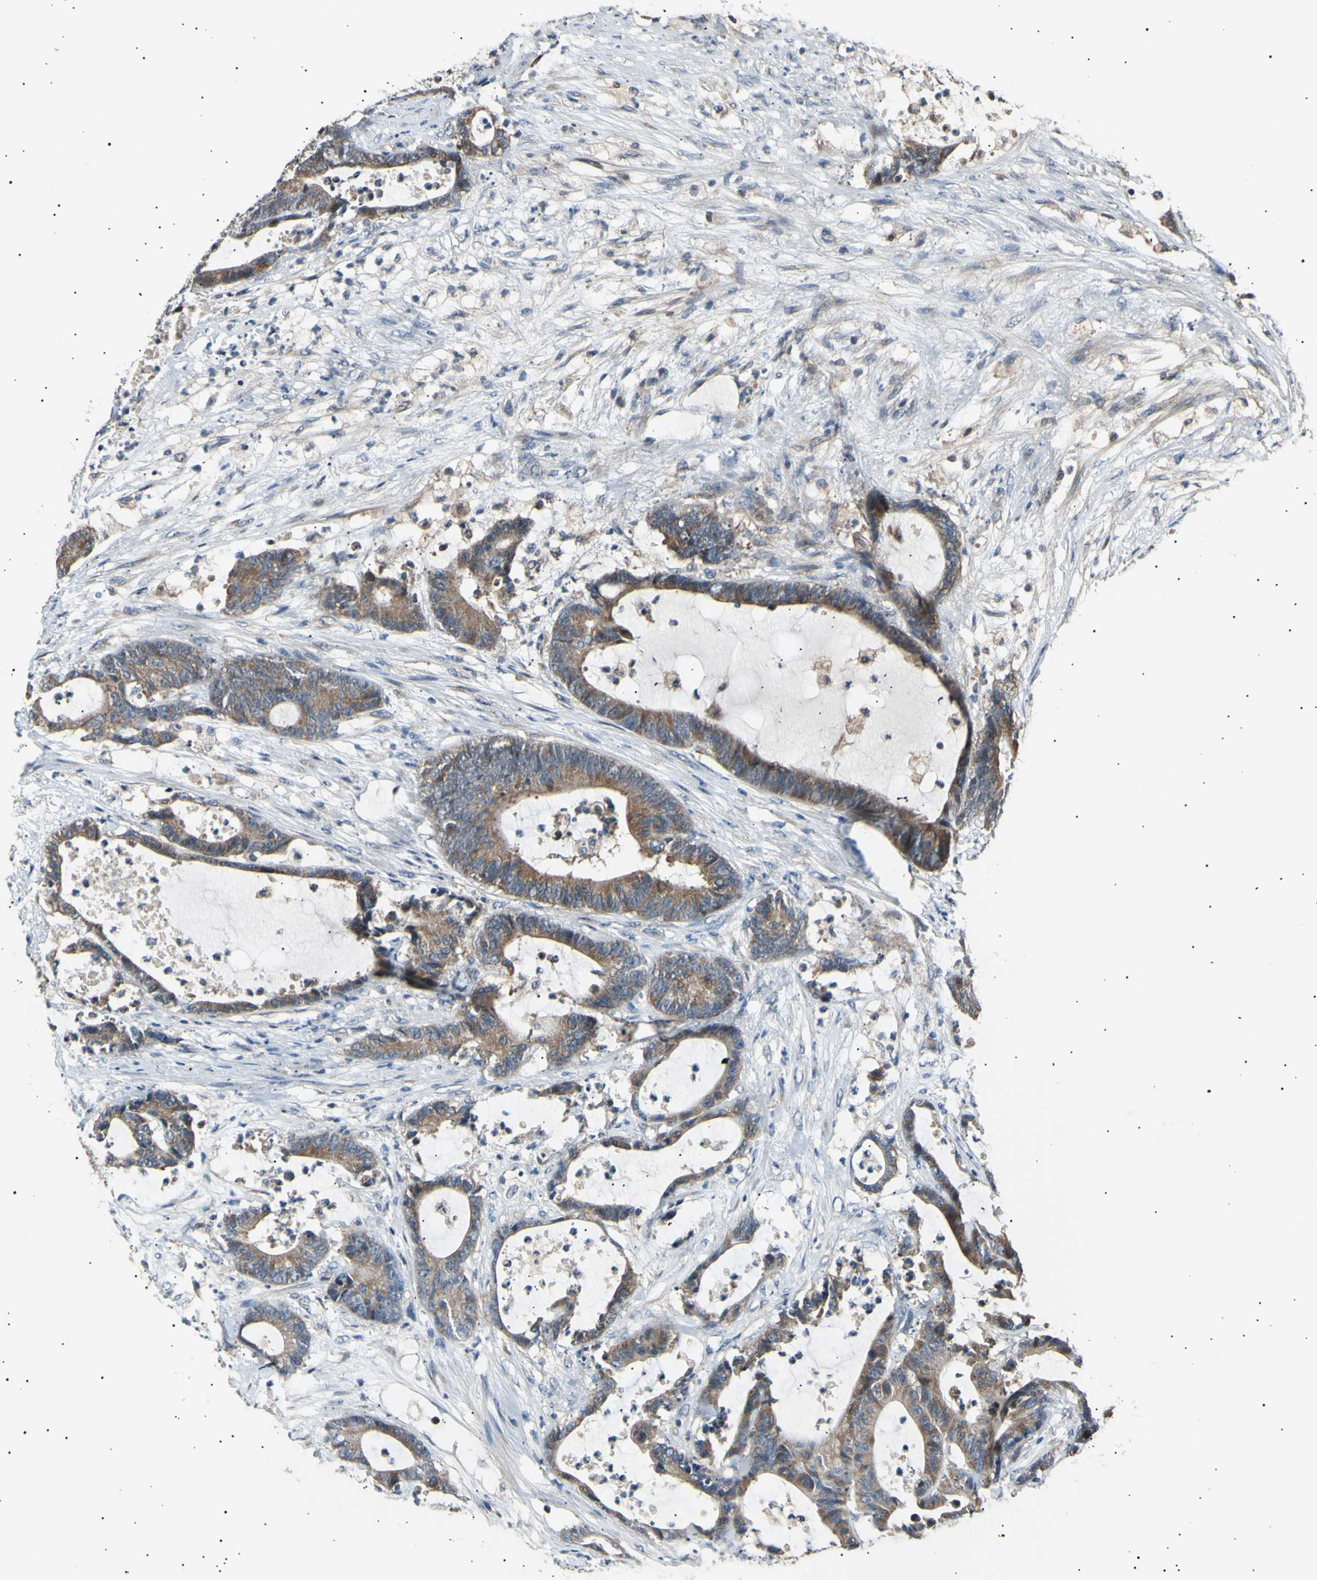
{"staining": {"intensity": "moderate", "quantity": ">75%", "location": "cytoplasmic/membranous"}, "tissue": "colorectal cancer", "cell_type": "Tumor cells", "image_type": "cancer", "snomed": [{"axis": "morphology", "description": "Adenocarcinoma, NOS"}, {"axis": "topography", "description": "Colon"}], "caption": "Colorectal cancer was stained to show a protein in brown. There is medium levels of moderate cytoplasmic/membranous expression in about >75% of tumor cells.", "gene": "ITGA6", "patient": {"sex": "female", "age": 84}}